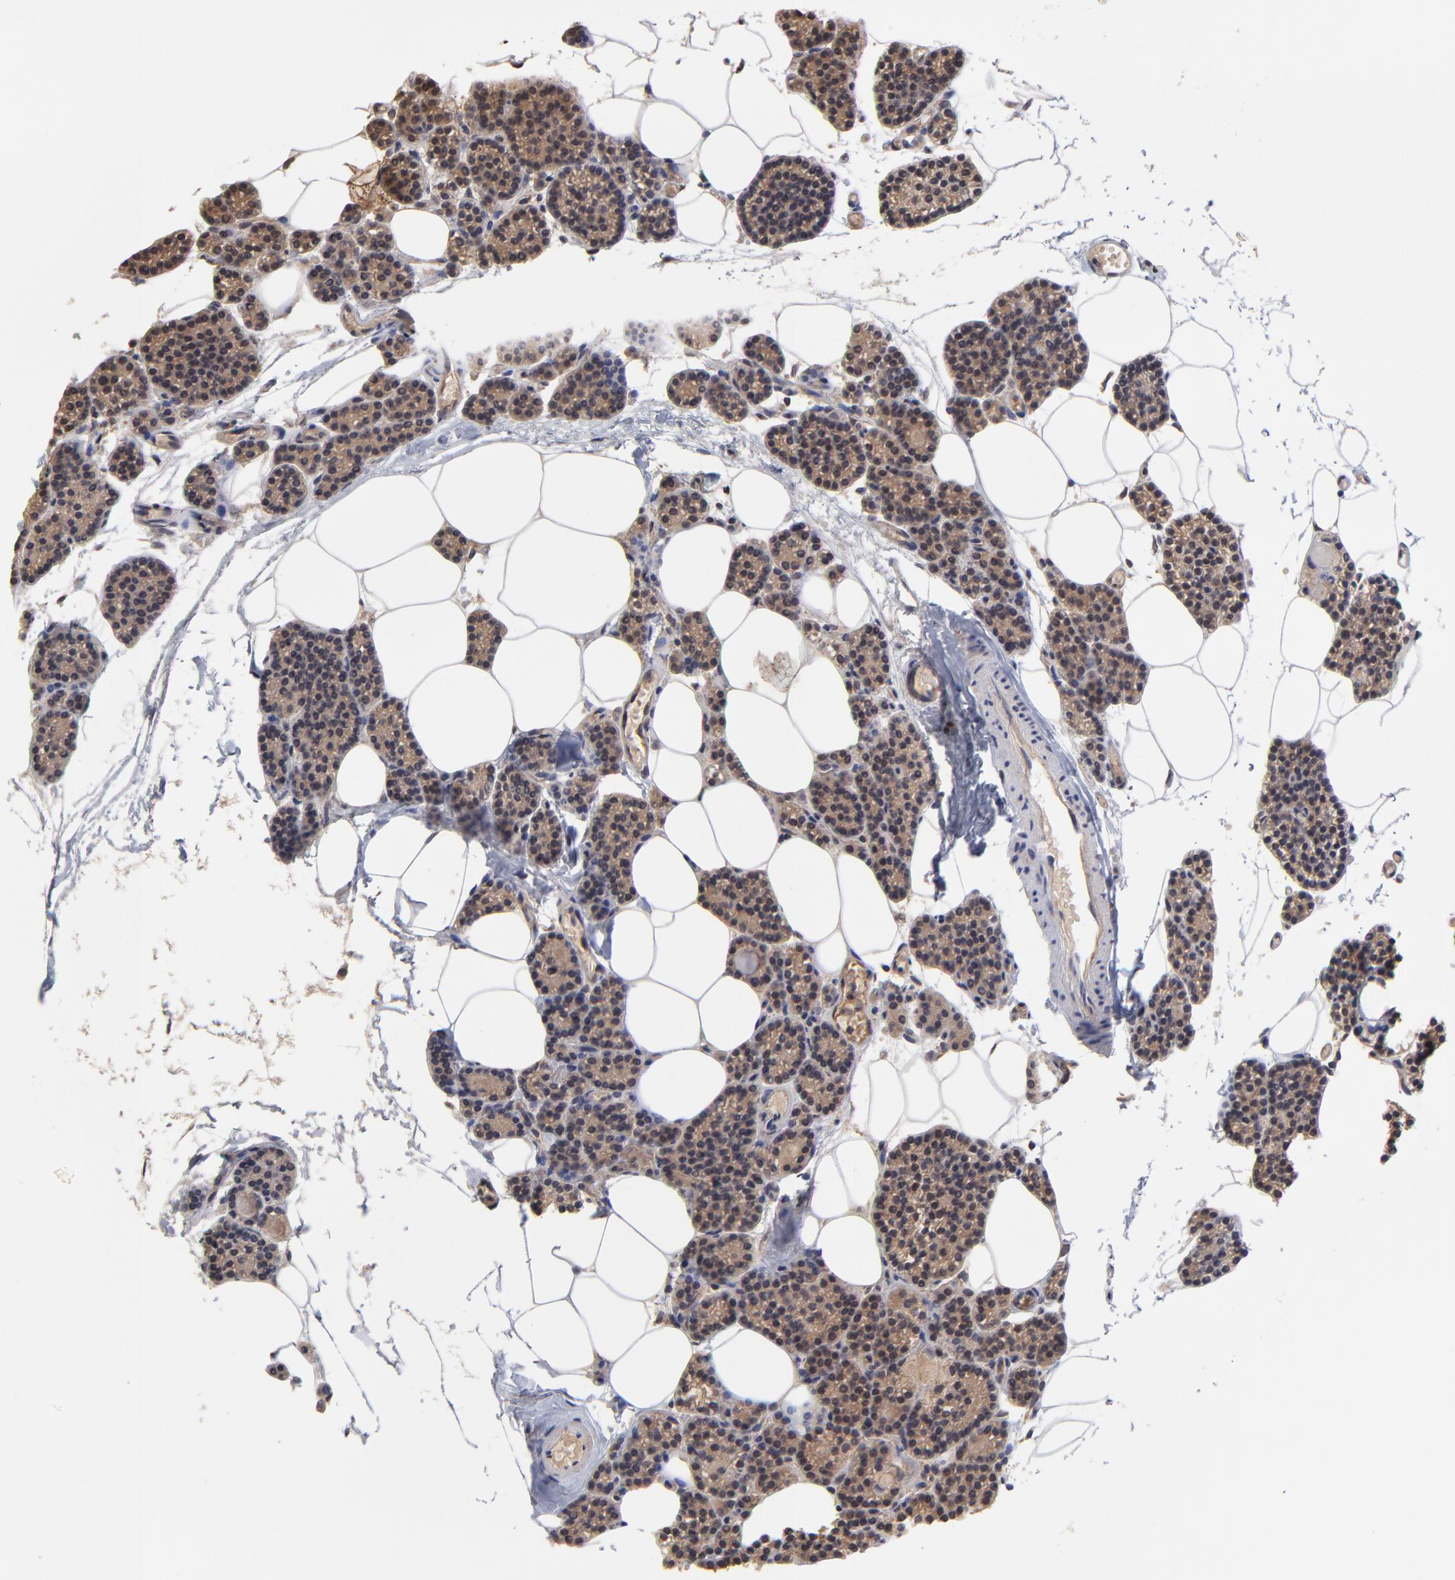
{"staining": {"intensity": "moderate", "quantity": ">75%", "location": "cytoplasmic/membranous"}, "tissue": "parathyroid gland", "cell_type": "Glandular cells", "image_type": "normal", "snomed": [{"axis": "morphology", "description": "Normal tissue, NOS"}, {"axis": "topography", "description": "Parathyroid gland"}], "caption": "A micrograph showing moderate cytoplasmic/membranous expression in about >75% of glandular cells in normal parathyroid gland, as visualized by brown immunohistochemical staining.", "gene": "PCMT1", "patient": {"sex": "female", "age": 66}}